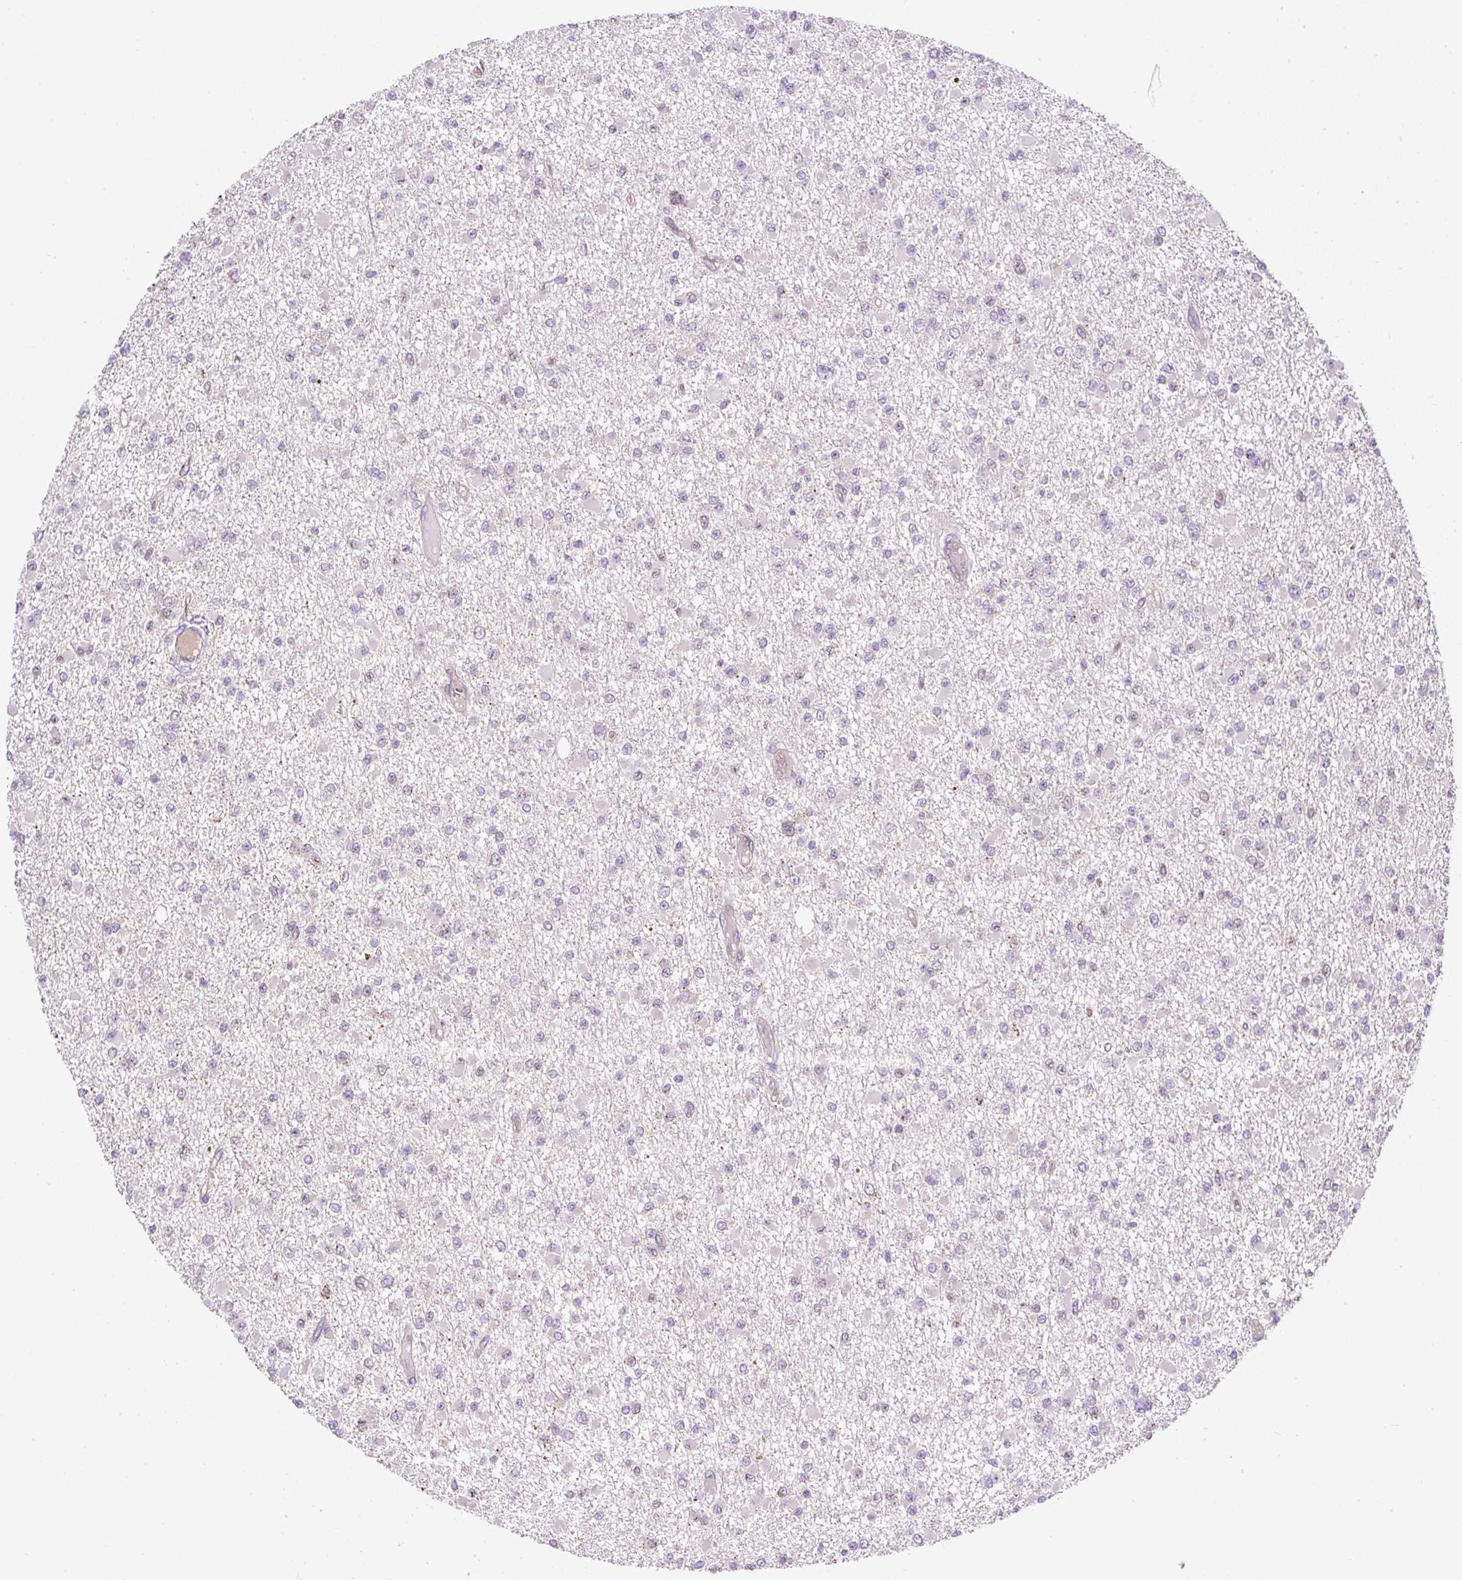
{"staining": {"intensity": "negative", "quantity": "none", "location": "none"}, "tissue": "glioma", "cell_type": "Tumor cells", "image_type": "cancer", "snomed": [{"axis": "morphology", "description": "Glioma, malignant, Low grade"}, {"axis": "topography", "description": "Brain"}], "caption": "This is an immunohistochemistry histopathology image of human glioma. There is no expression in tumor cells.", "gene": "ZNF547", "patient": {"sex": "female", "age": 22}}